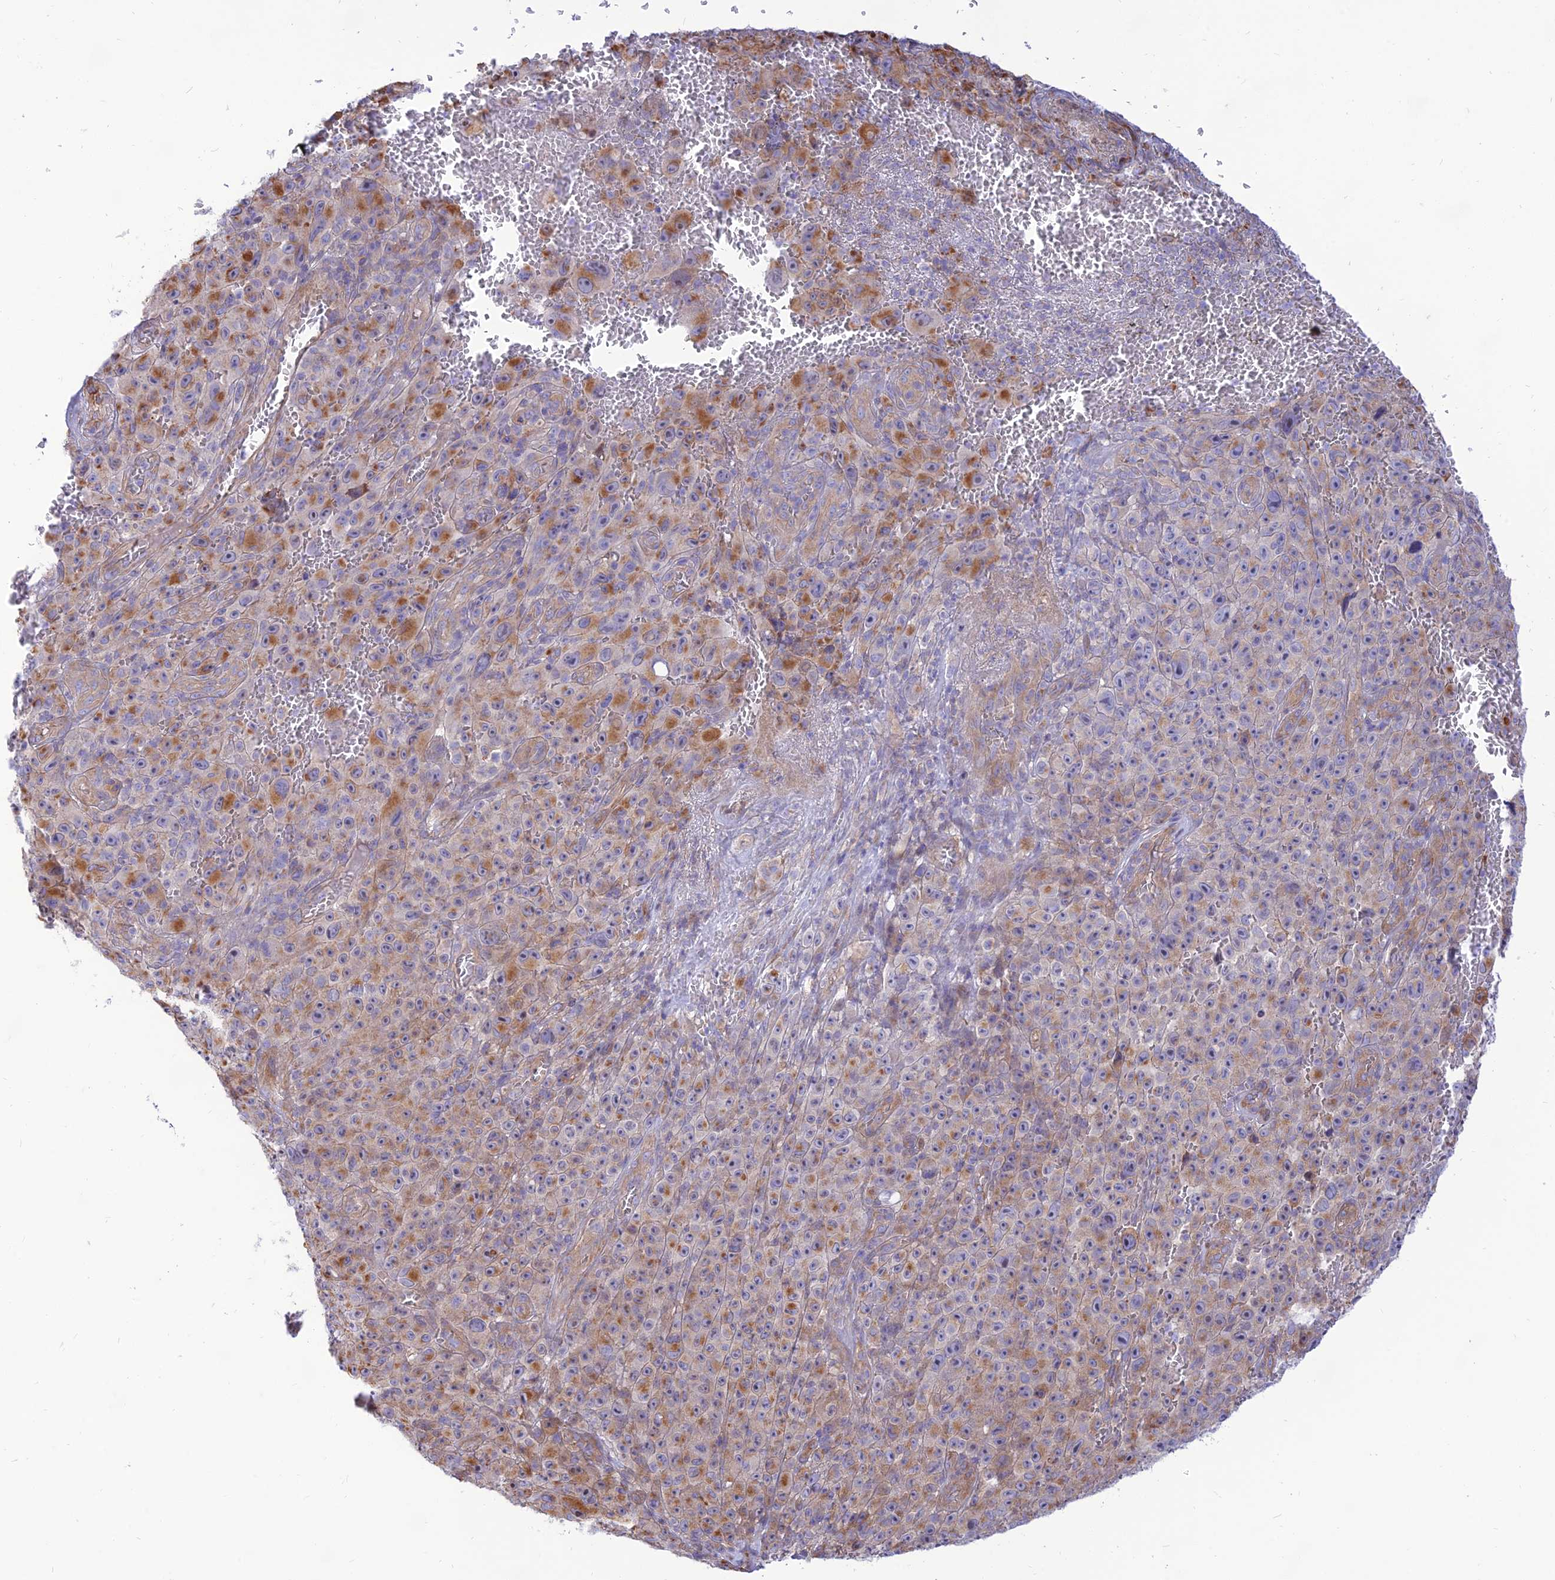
{"staining": {"intensity": "moderate", "quantity": "25%-75%", "location": "cytoplasmic/membranous"}, "tissue": "melanoma", "cell_type": "Tumor cells", "image_type": "cancer", "snomed": [{"axis": "morphology", "description": "Malignant melanoma, NOS"}, {"axis": "topography", "description": "Skin"}], "caption": "Tumor cells reveal moderate cytoplasmic/membranous positivity in about 25%-75% of cells in melanoma.", "gene": "KCNAB1", "patient": {"sex": "female", "age": 82}}